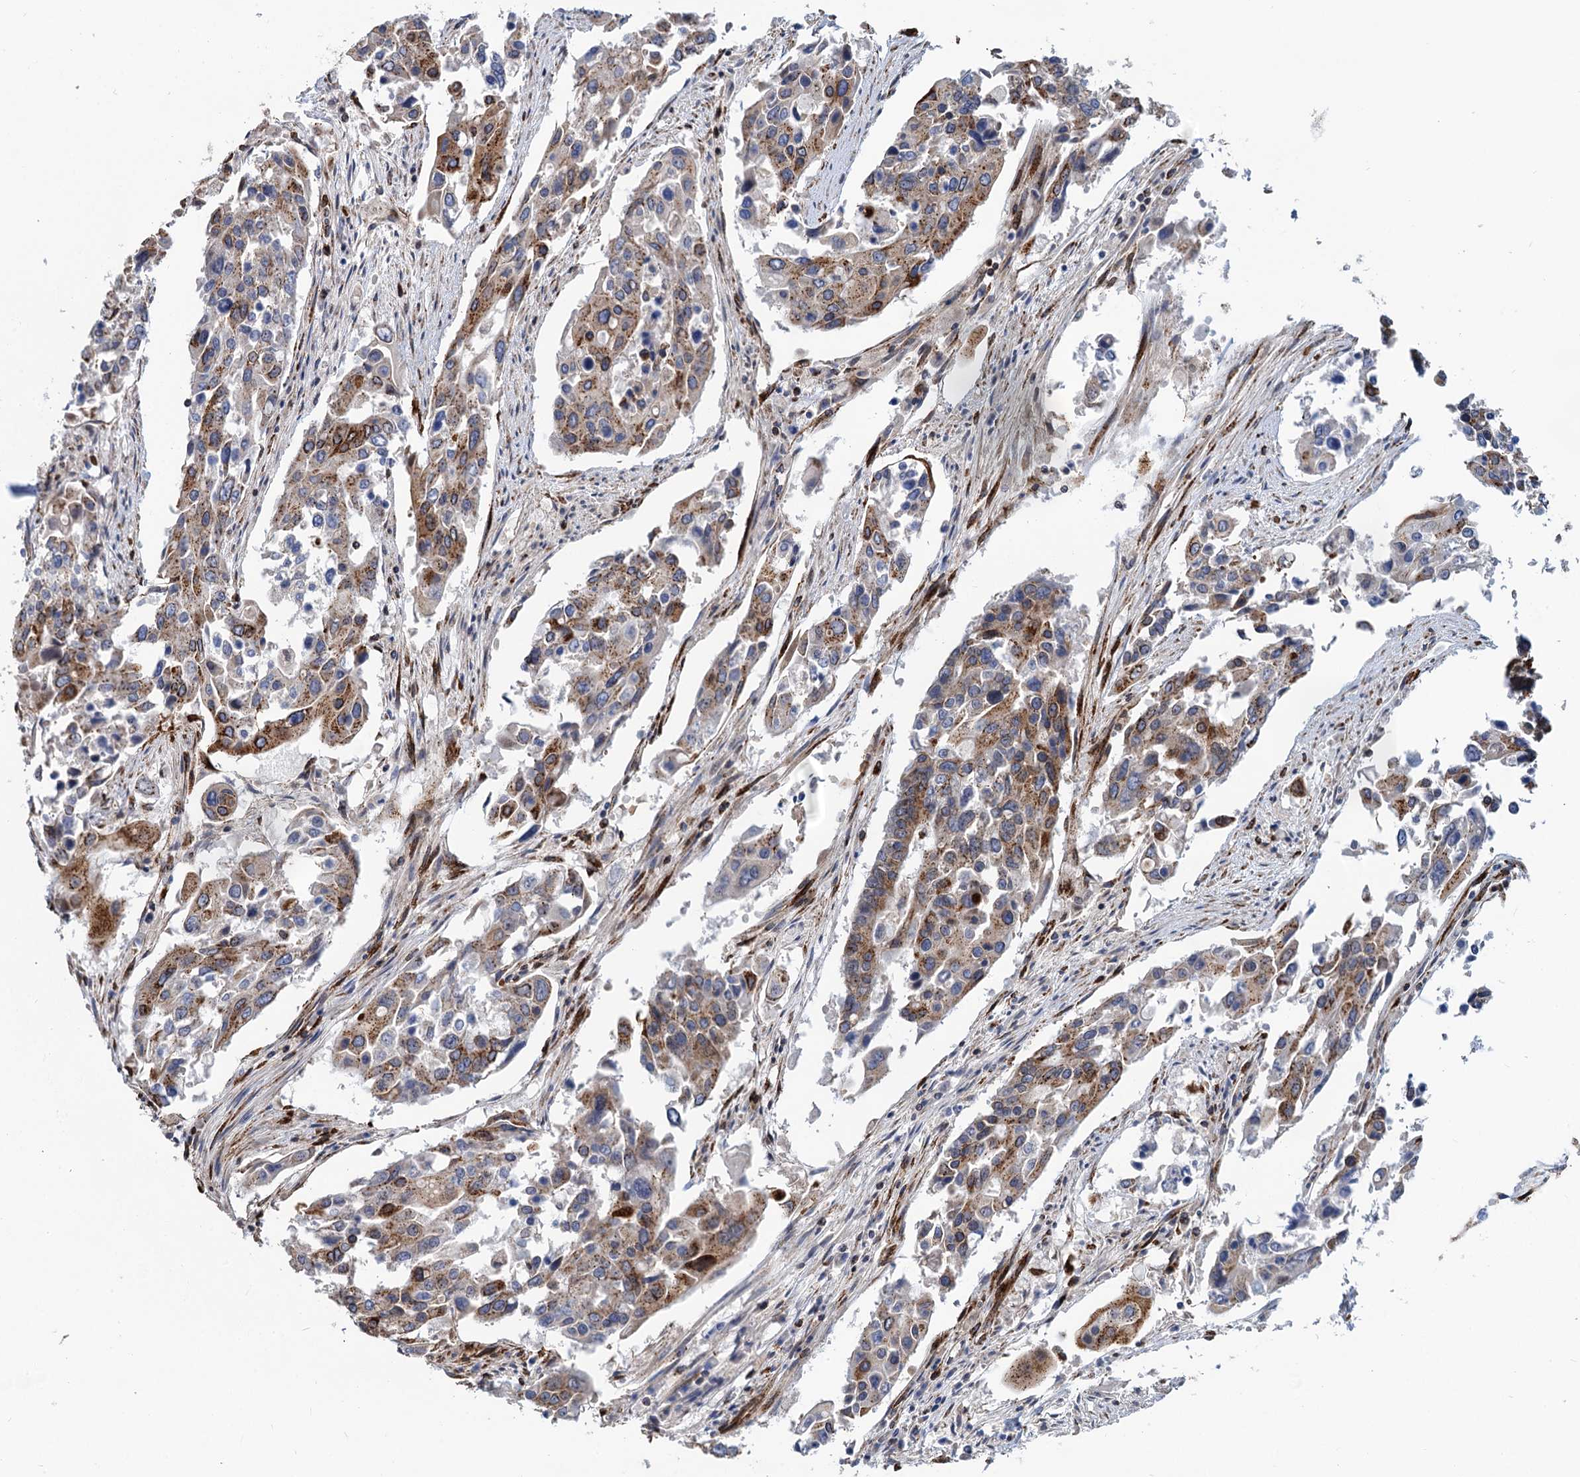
{"staining": {"intensity": "moderate", "quantity": ">75%", "location": "cytoplasmic/membranous"}, "tissue": "colorectal cancer", "cell_type": "Tumor cells", "image_type": "cancer", "snomed": [{"axis": "morphology", "description": "Adenocarcinoma, NOS"}, {"axis": "topography", "description": "Colon"}], "caption": "A micrograph showing moderate cytoplasmic/membranous expression in about >75% of tumor cells in colorectal cancer, as visualized by brown immunohistochemical staining.", "gene": "SUPT20H", "patient": {"sex": "male", "age": 77}}